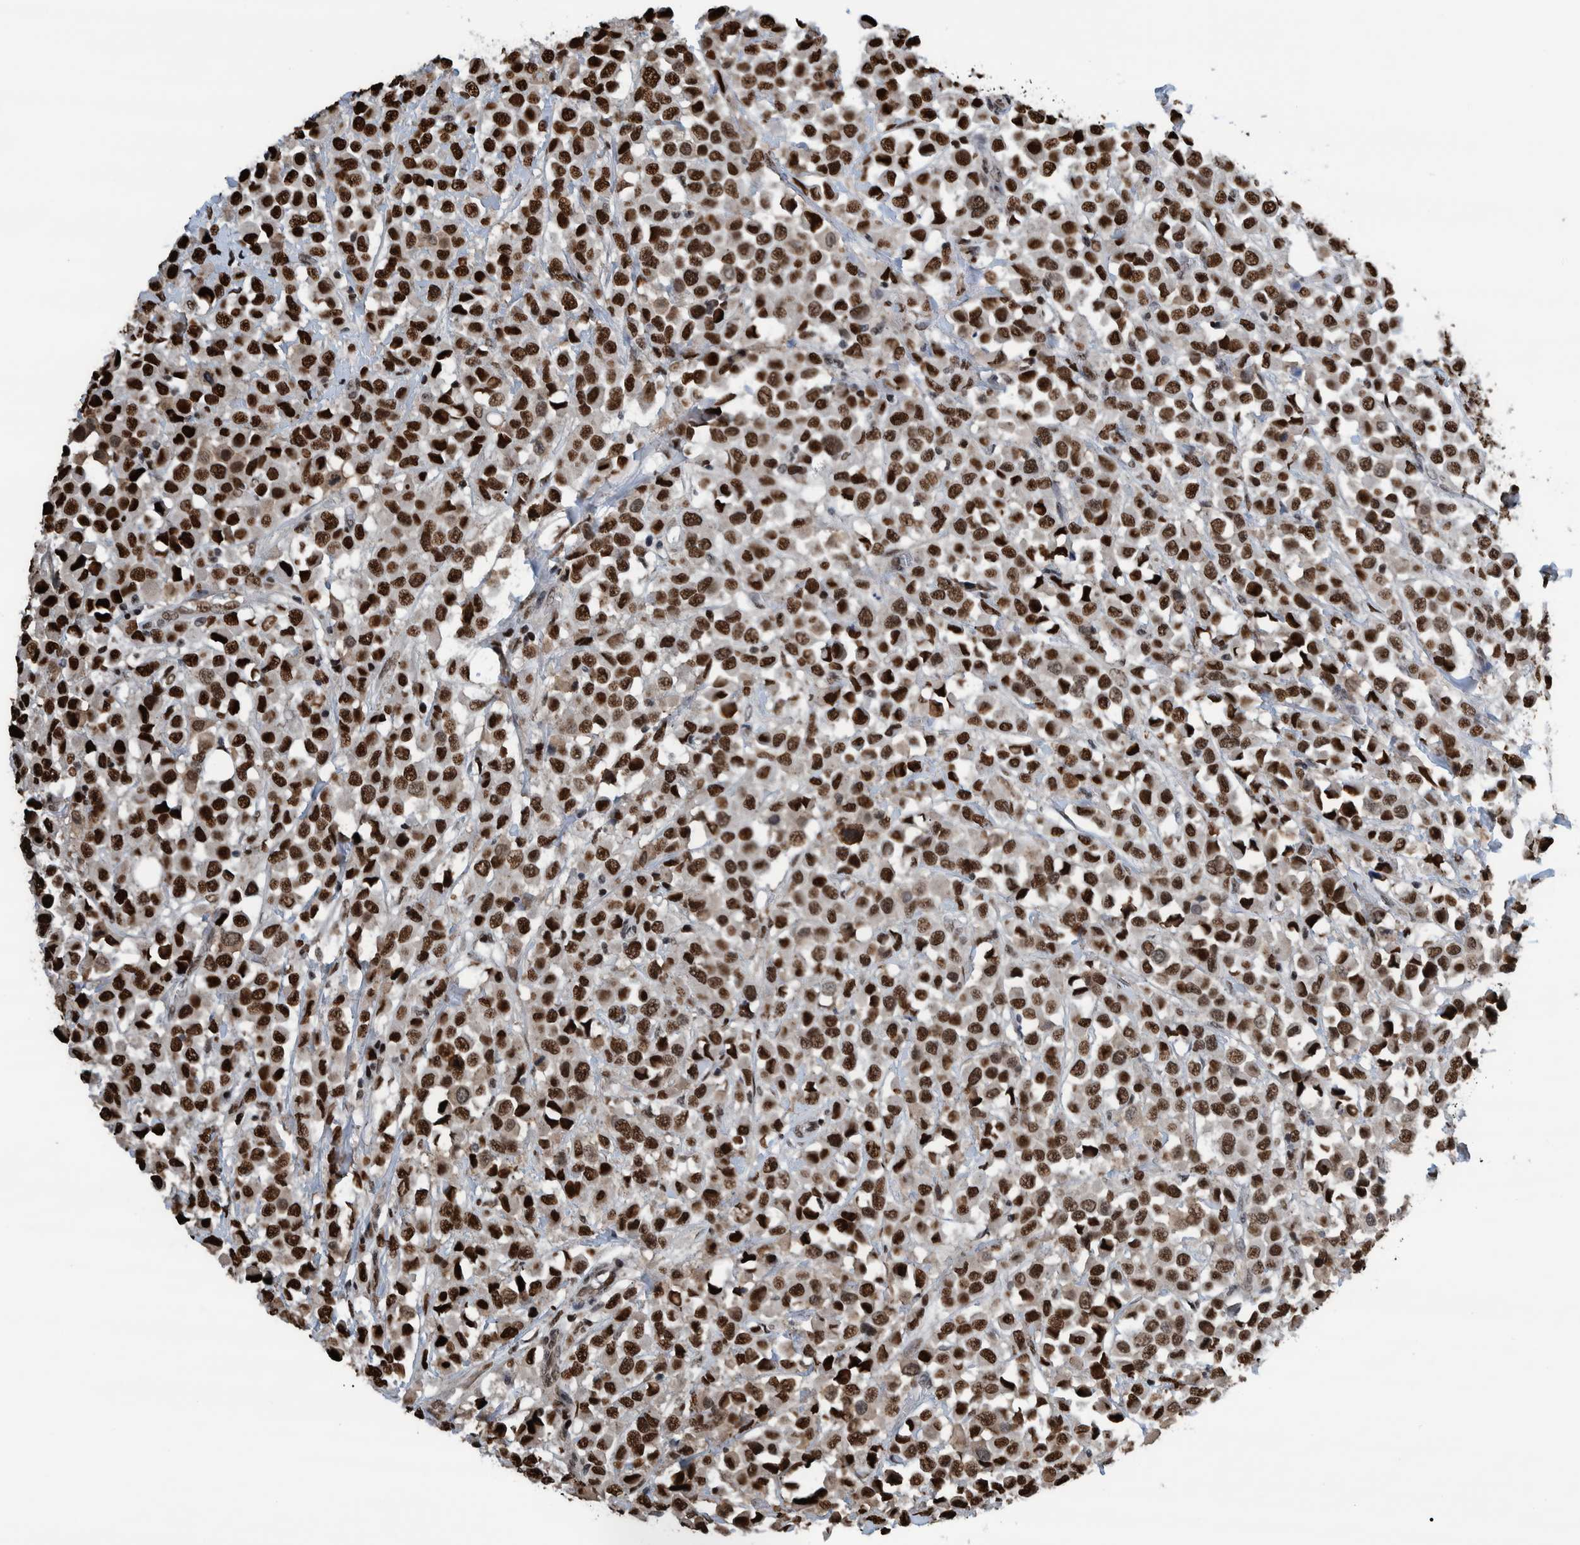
{"staining": {"intensity": "strong", "quantity": ">75%", "location": "nuclear"}, "tissue": "breast cancer", "cell_type": "Tumor cells", "image_type": "cancer", "snomed": [{"axis": "morphology", "description": "Duct carcinoma"}, {"axis": "topography", "description": "Breast"}], "caption": "Protein expression by IHC shows strong nuclear expression in about >75% of tumor cells in breast cancer (invasive ductal carcinoma).", "gene": "HEATR9", "patient": {"sex": "female", "age": 61}}